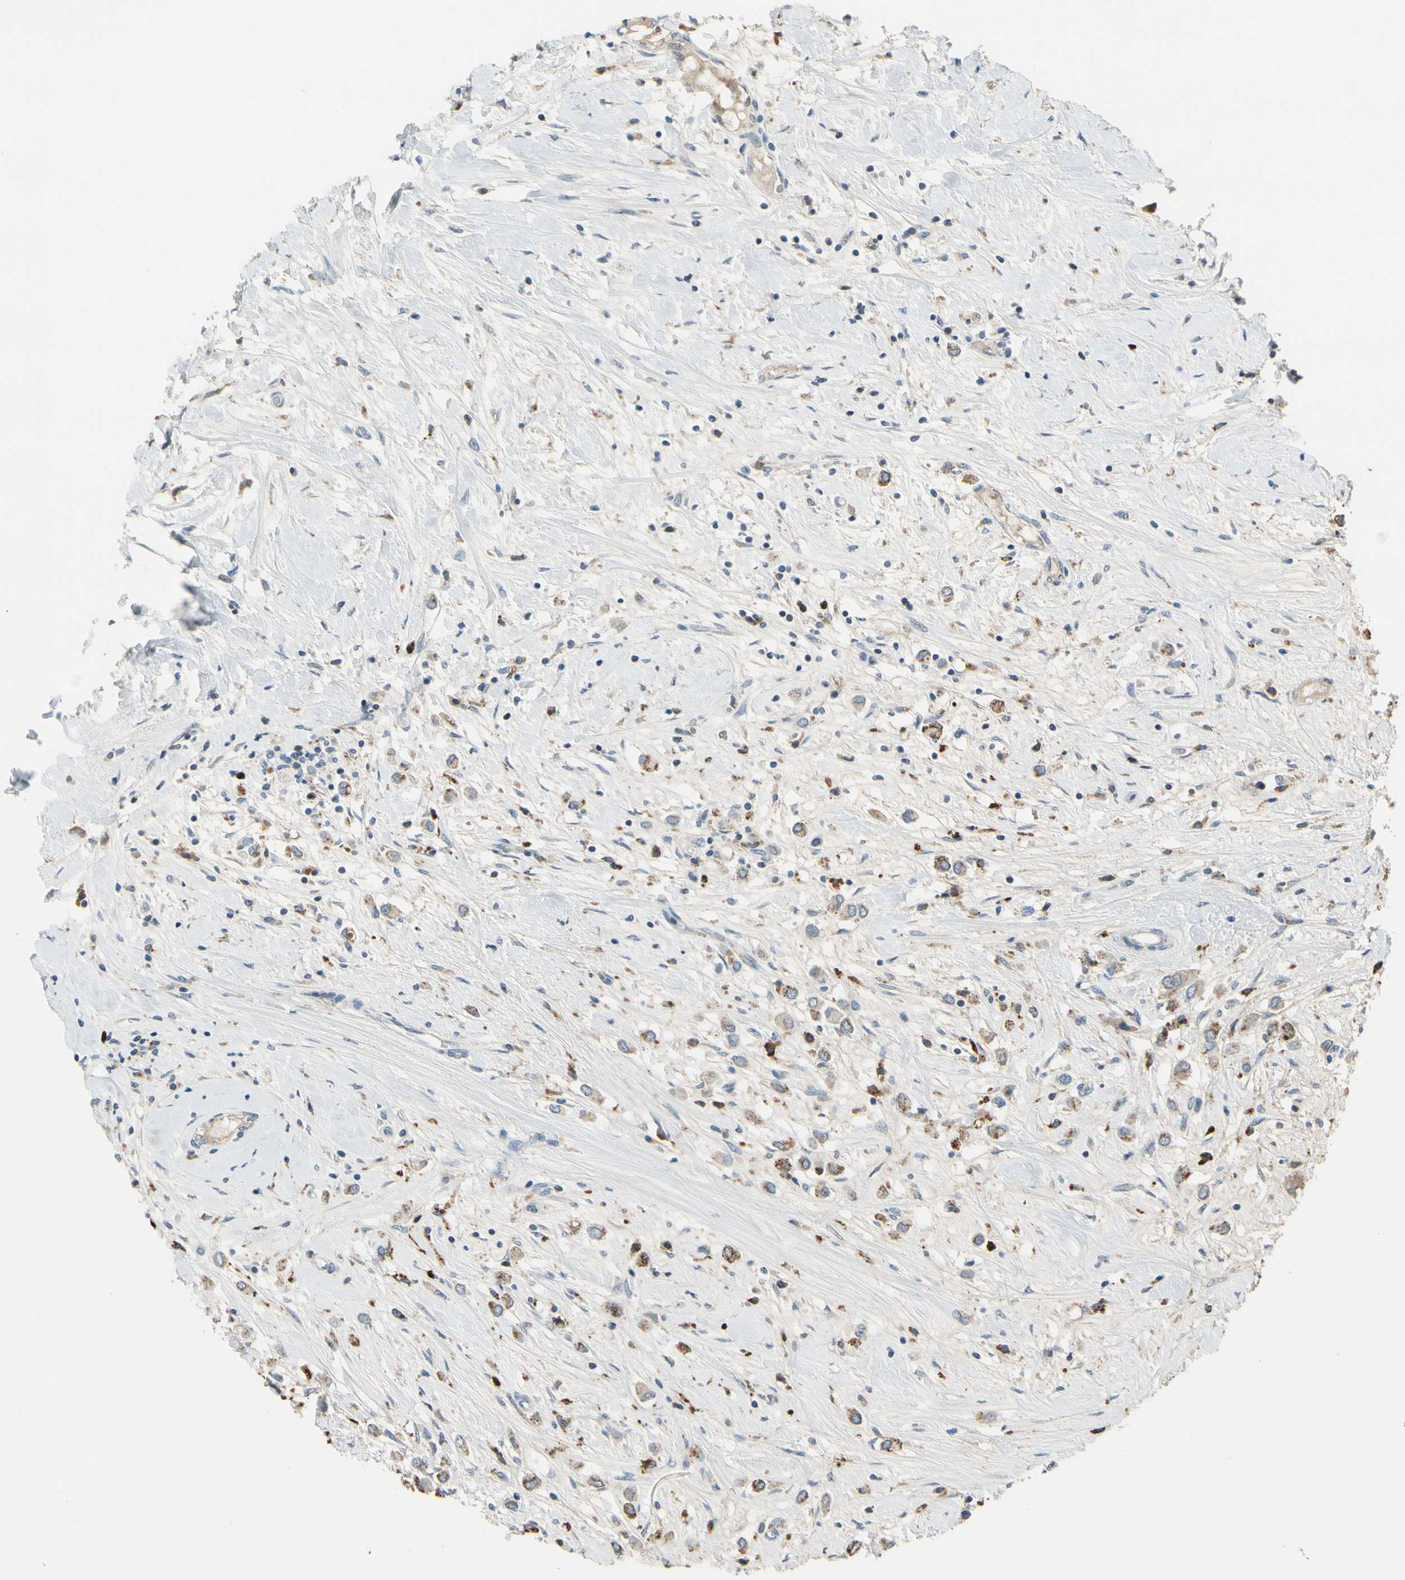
{"staining": {"intensity": "moderate", "quantity": "<25%", "location": "cytoplasmic/membranous"}, "tissue": "breast cancer", "cell_type": "Tumor cells", "image_type": "cancer", "snomed": [{"axis": "morphology", "description": "Duct carcinoma"}, {"axis": "topography", "description": "Breast"}], "caption": "Immunohistochemical staining of infiltrating ductal carcinoma (breast) shows low levels of moderate cytoplasmic/membranous protein staining in approximately <25% of tumor cells.", "gene": "ZKSCAN4", "patient": {"sex": "female", "age": 61}}